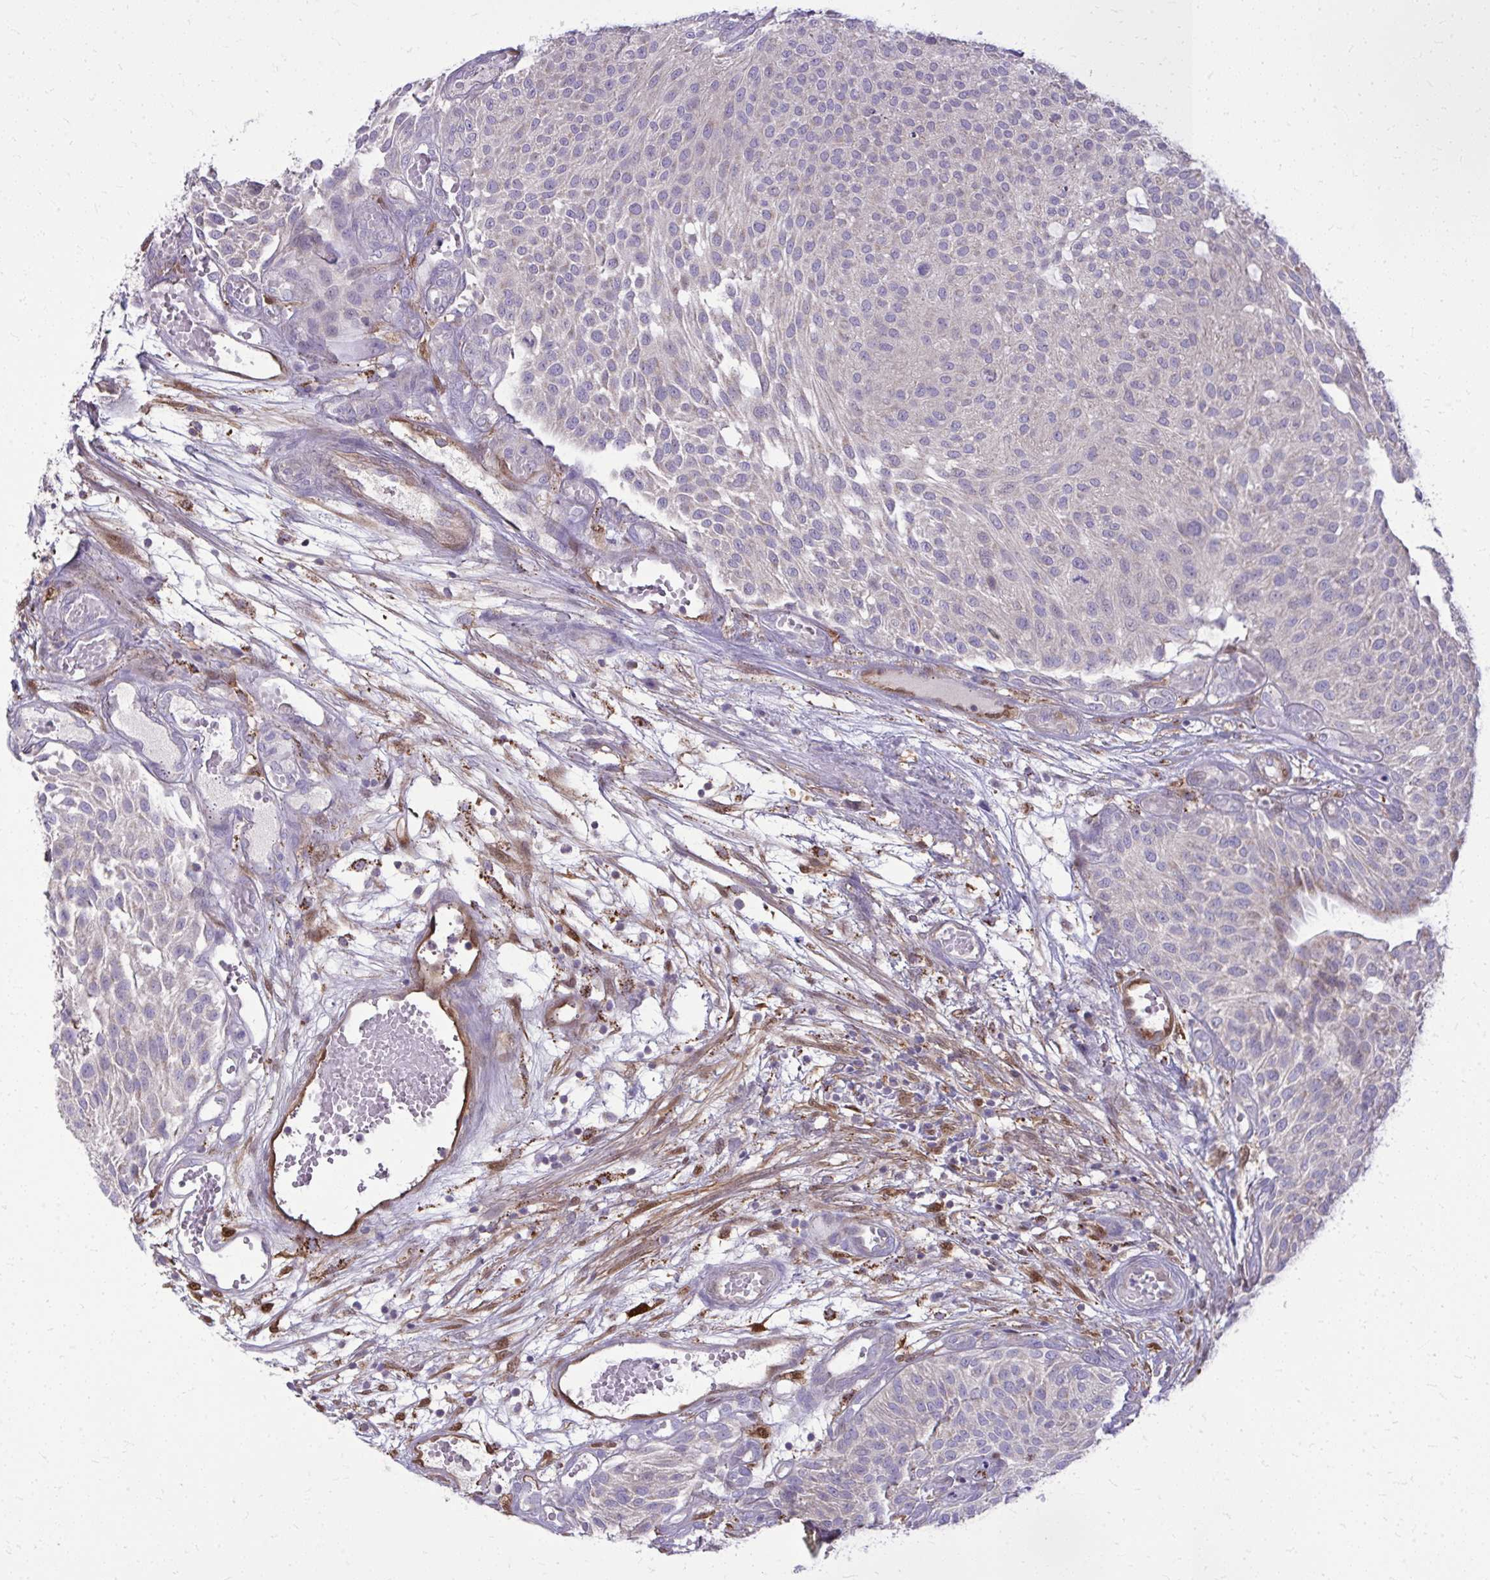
{"staining": {"intensity": "negative", "quantity": "none", "location": "none"}, "tissue": "urothelial cancer", "cell_type": "Tumor cells", "image_type": "cancer", "snomed": [{"axis": "morphology", "description": "Urothelial carcinoma, NOS"}, {"axis": "topography", "description": "Urinary bladder"}], "caption": "This is a histopathology image of immunohistochemistry staining of urothelial cancer, which shows no positivity in tumor cells.", "gene": "NNMT", "patient": {"sex": "male", "age": 84}}